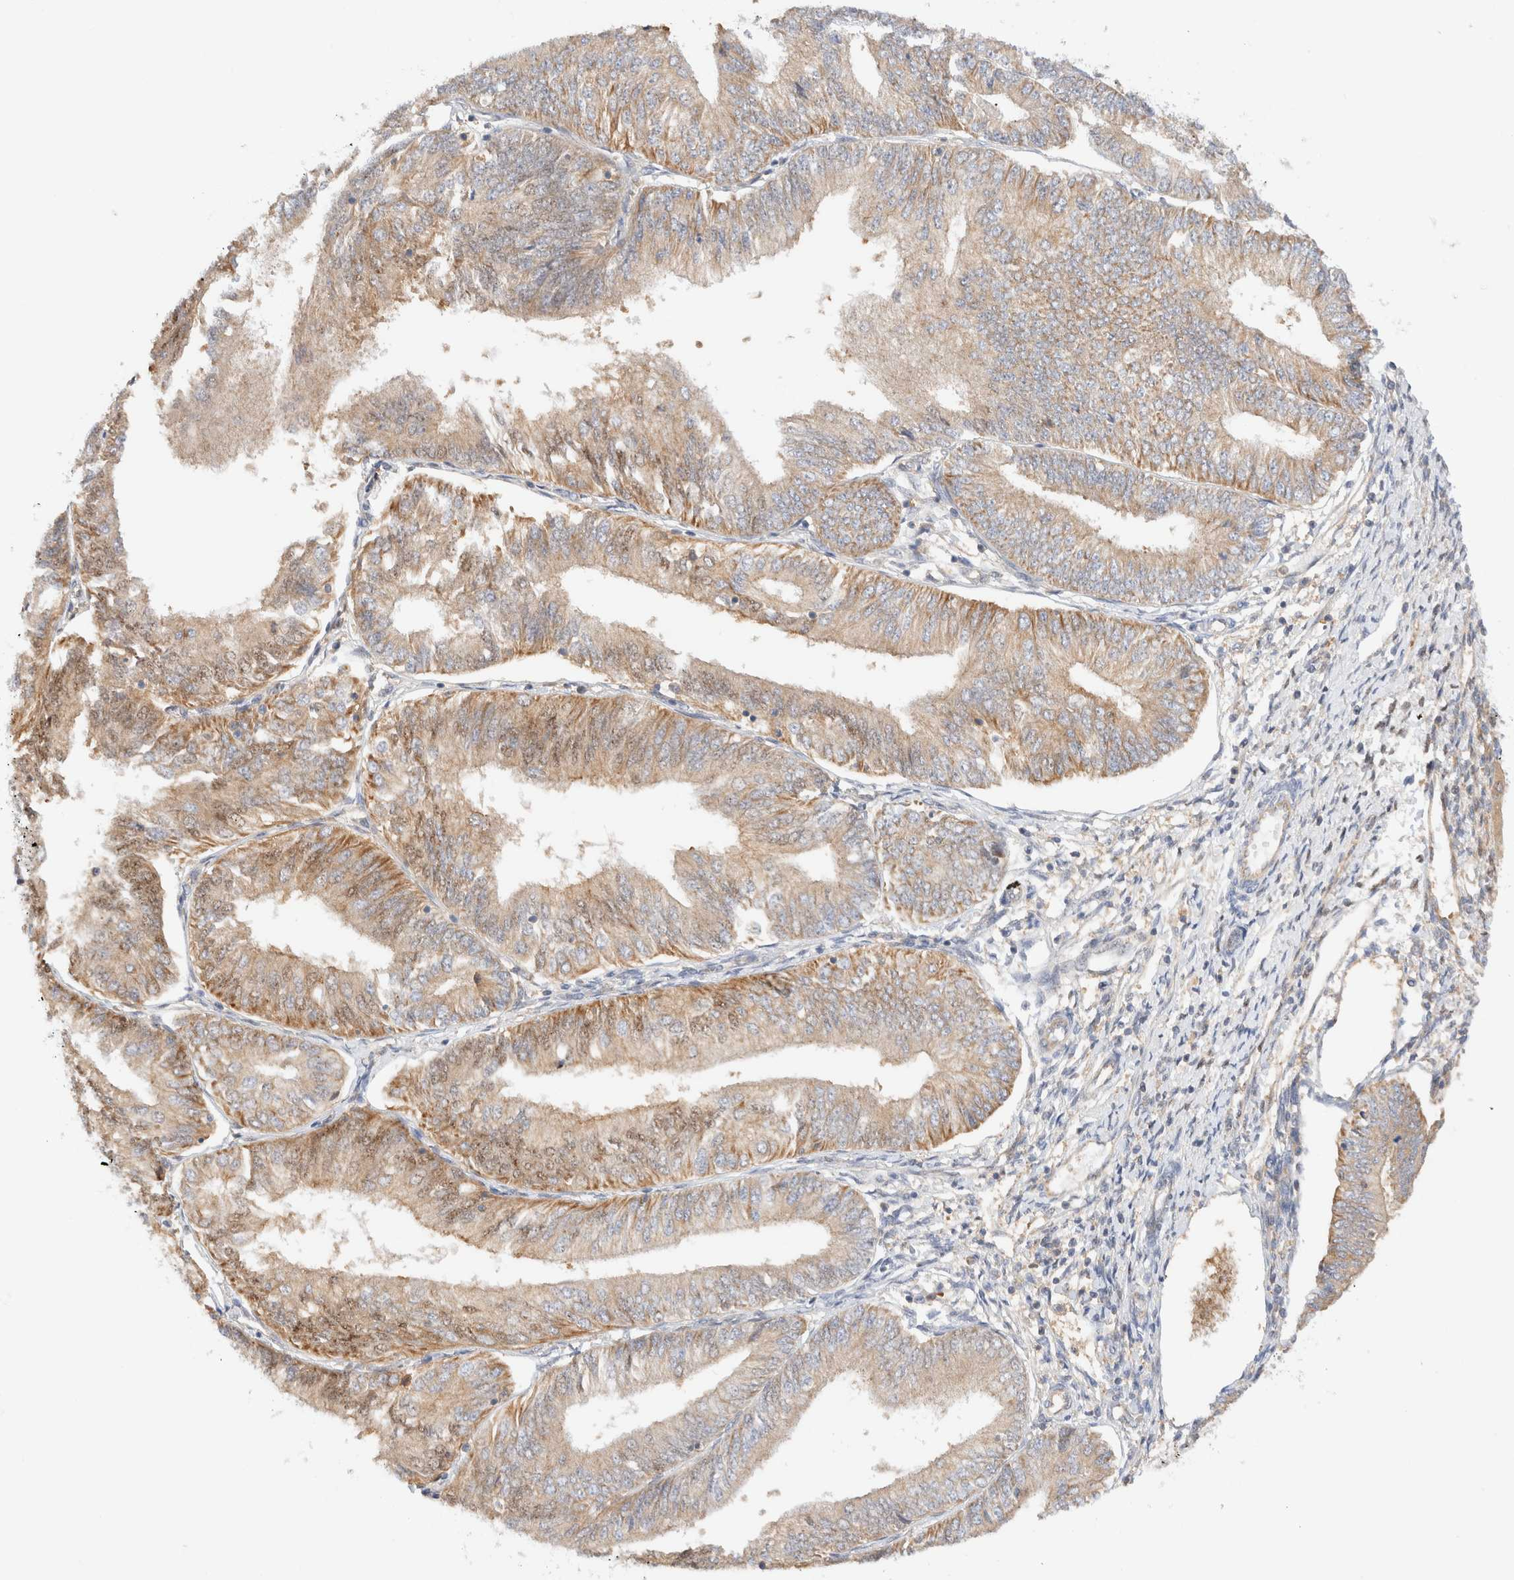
{"staining": {"intensity": "weak", "quantity": ">75%", "location": "cytoplasmic/membranous"}, "tissue": "endometrial cancer", "cell_type": "Tumor cells", "image_type": "cancer", "snomed": [{"axis": "morphology", "description": "Adenocarcinoma, NOS"}, {"axis": "topography", "description": "Endometrium"}], "caption": "Protein expression analysis of human endometrial adenocarcinoma reveals weak cytoplasmic/membranous expression in about >75% of tumor cells.", "gene": "RABEP1", "patient": {"sex": "female", "age": 58}}